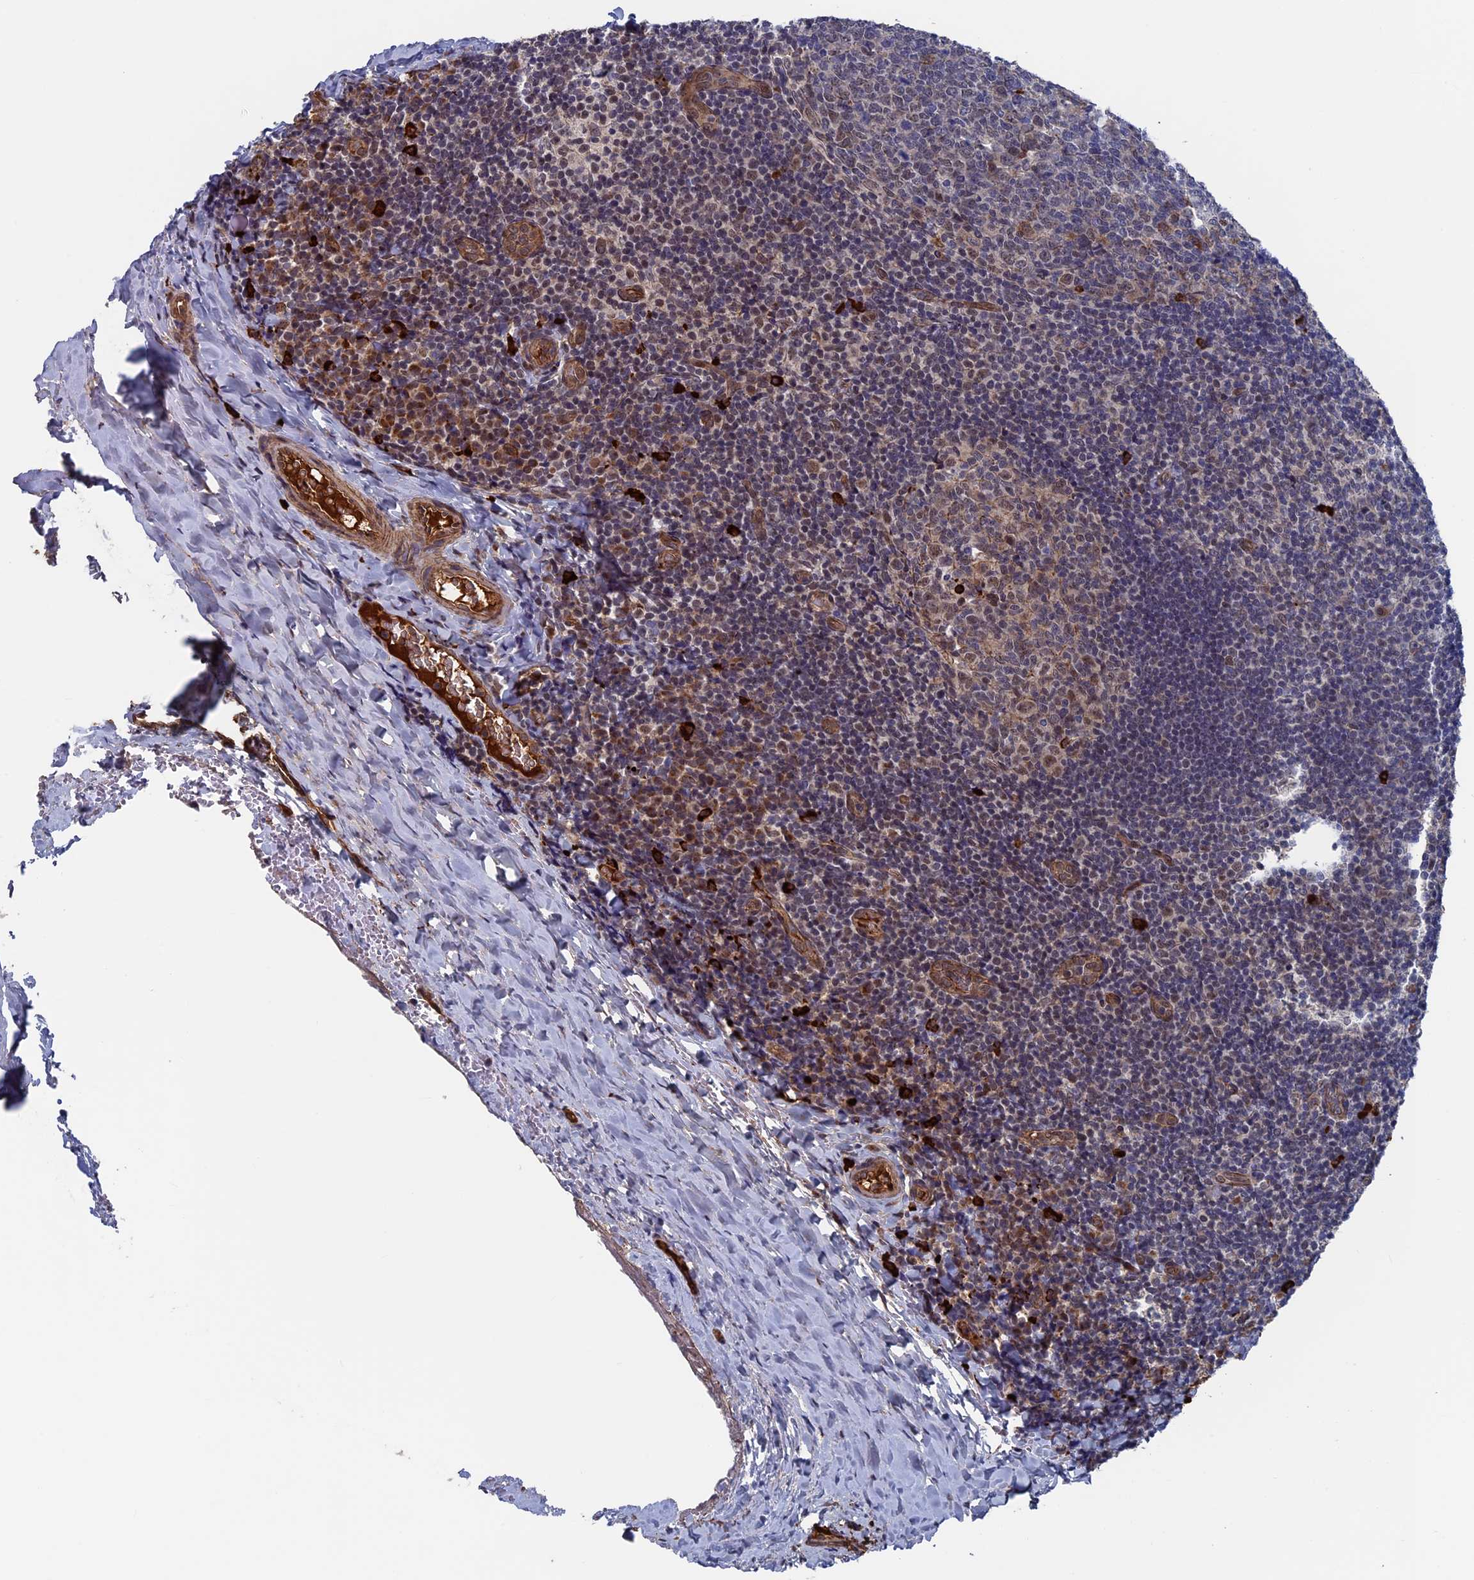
{"staining": {"intensity": "strong", "quantity": "<25%", "location": "cytoplasmic/membranous"}, "tissue": "tonsil", "cell_type": "Germinal center cells", "image_type": "normal", "snomed": [{"axis": "morphology", "description": "Normal tissue, NOS"}, {"axis": "topography", "description": "Tonsil"}], "caption": "Immunohistochemical staining of unremarkable tonsil shows medium levels of strong cytoplasmic/membranous staining in approximately <25% of germinal center cells. (Brightfield microscopy of DAB IHC at high magnification).", "gene": "RPUSD1", "patient": {"sex": "male", "age": 17}}